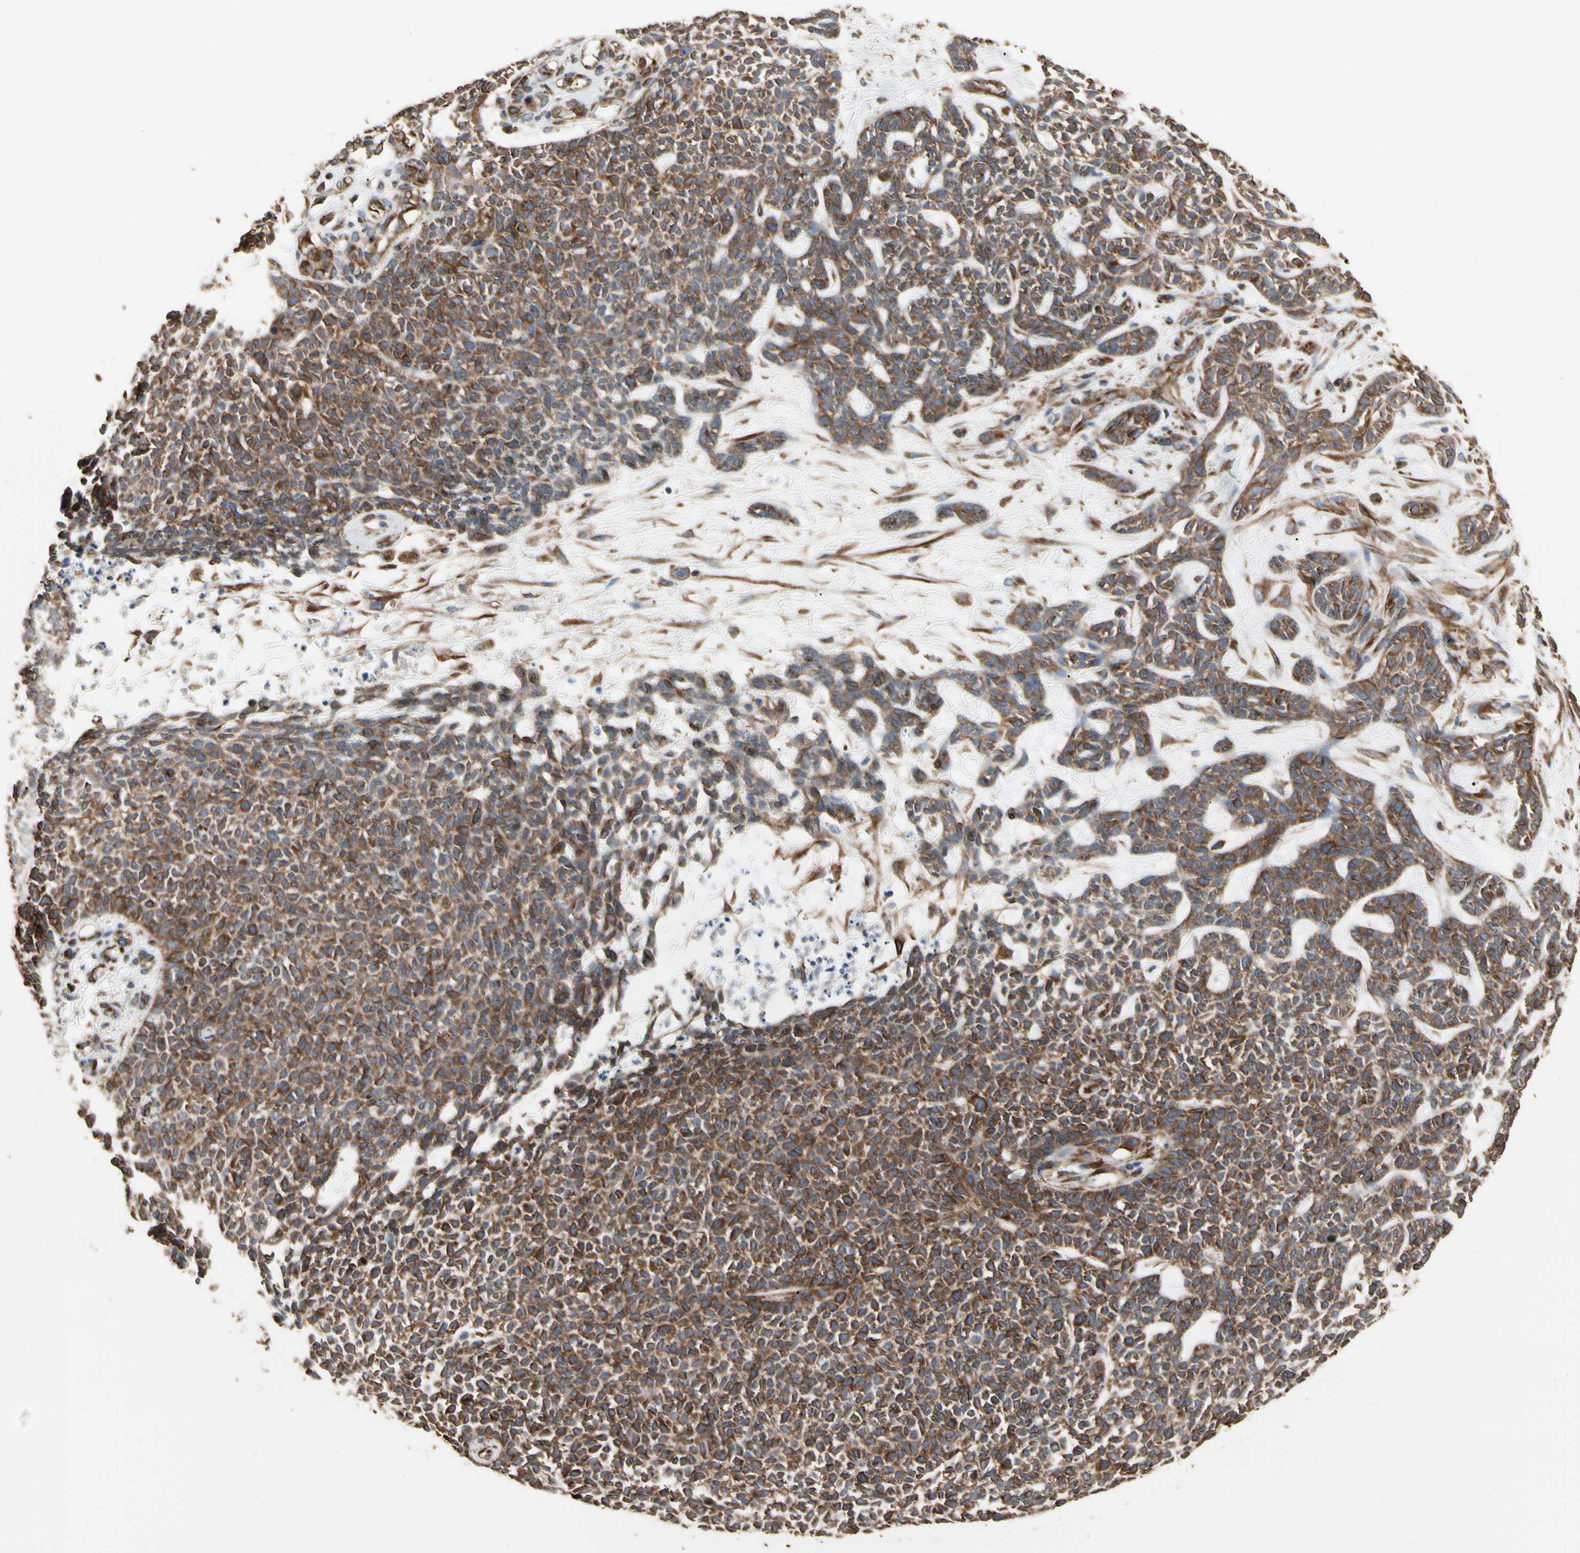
{"staining": {"intensity": "weak", "quantity": "25%-75%", "location": "cytoplasmic/membranous"}, "tissue": "skin cancer", "cell_type": "Tumor cells", "image_type": "cancer", "snomed": [{"axis": "morphology", "description": "Basal cell carcinoma"}, {"axis": "topography", "description": "Skin"}], "caption": "The micrograph exhibits a brown stain indicating the presence of a protein in the cytoplasmic/membranous of tumor cells in basal cell carcinoma (skin).", "gene": "TUBA1A", "patient": {"sex": "female", "age": 84}}